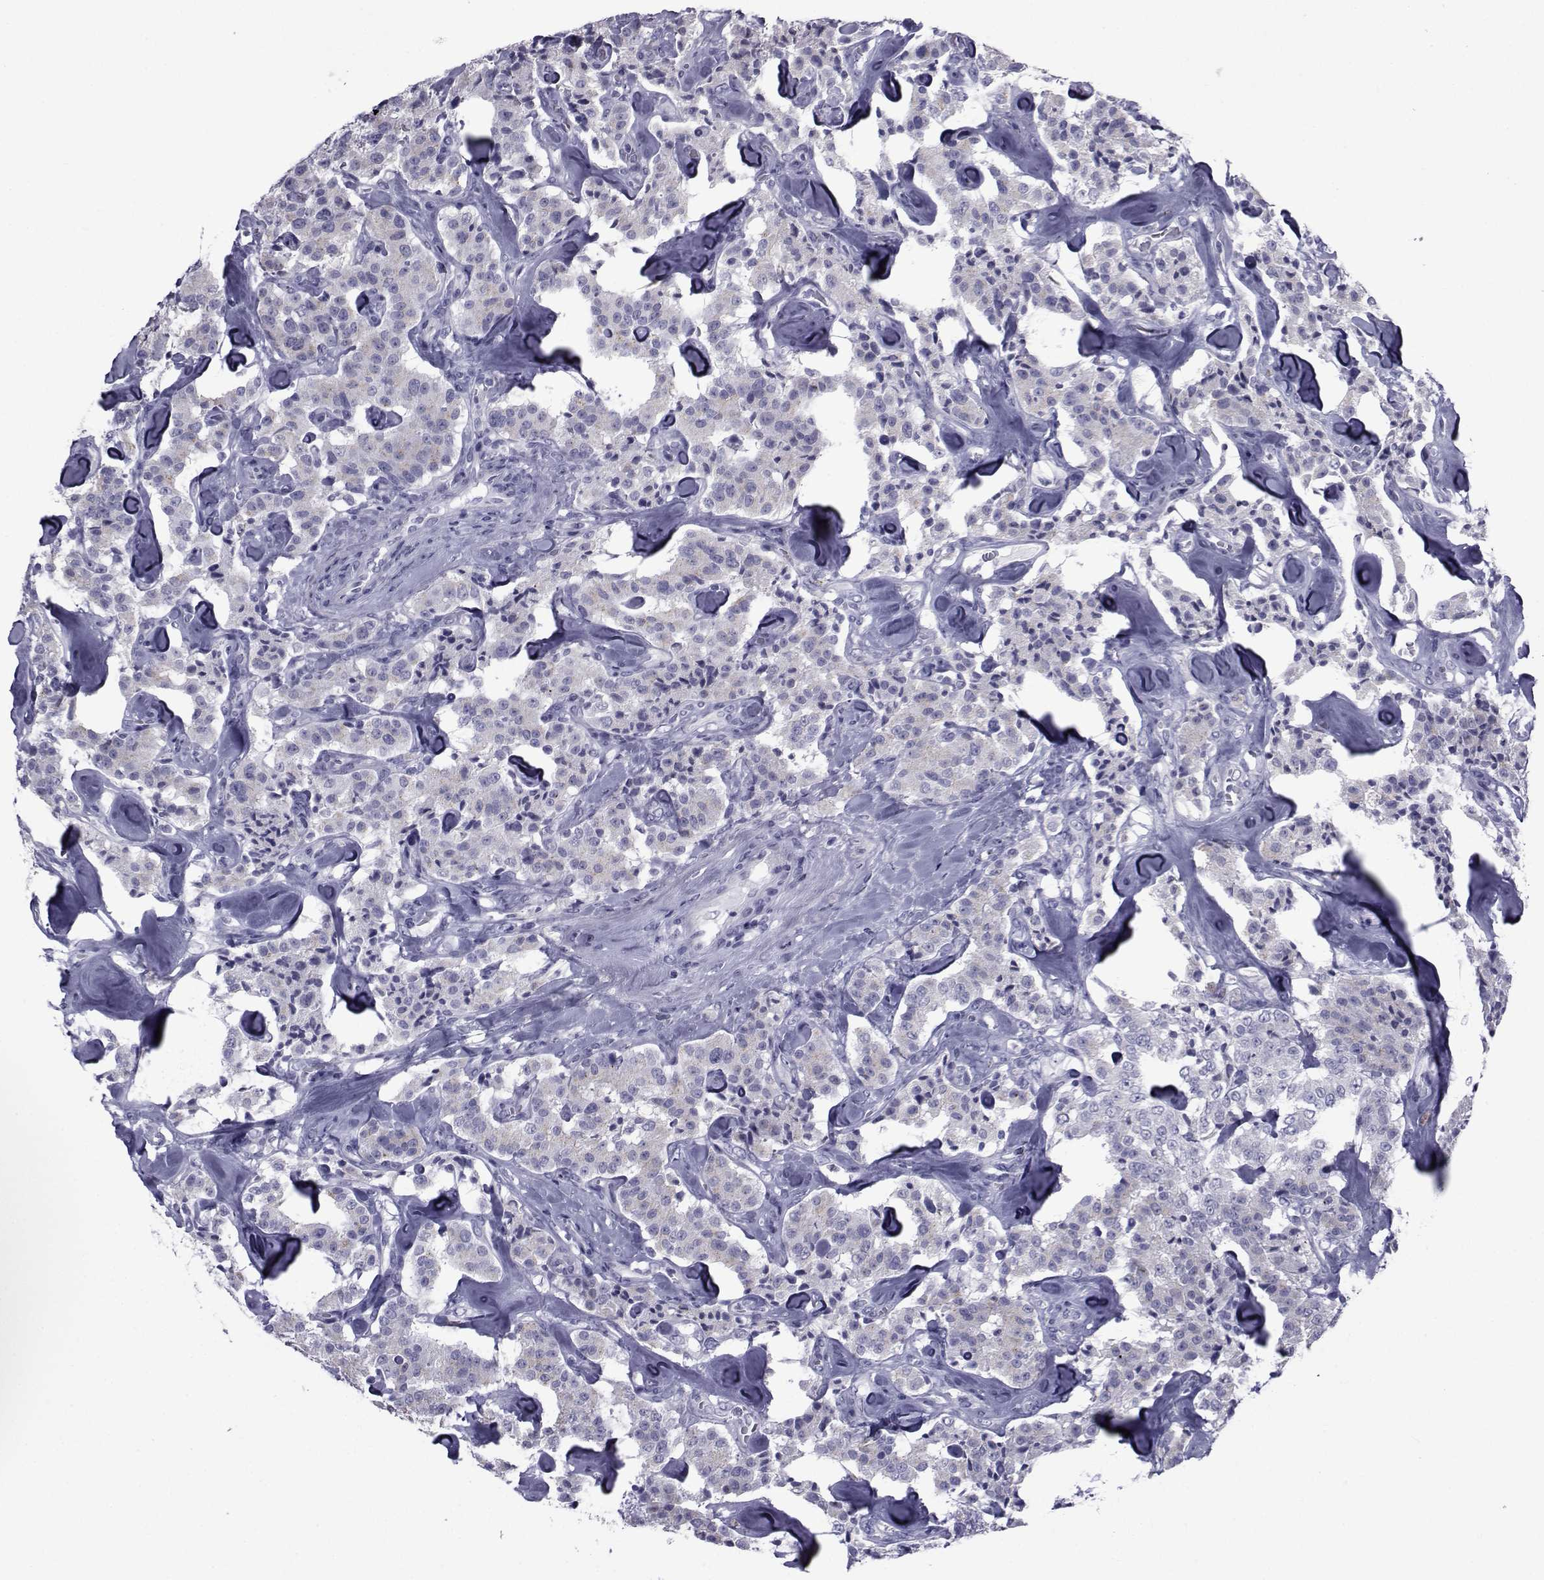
{"staining": {"intensity": "negative", "quantity": "none", "location": "none"}, "tissue": "carcinoid", "cell_type": "Tumor cells", "image_type": "cancer", "snomed": [{"axis": "morphology", "description": "Carcinoid, malignant, NOS"}, {"axis": "topography", "description": "Pancreas"}], "caption": "A photomicrograph of malignant carcinoid stained for a protein reveals no brown staining in tumor cells.", "gene": "PDE6H", "patient": {"sex": "male", "age": 41}}